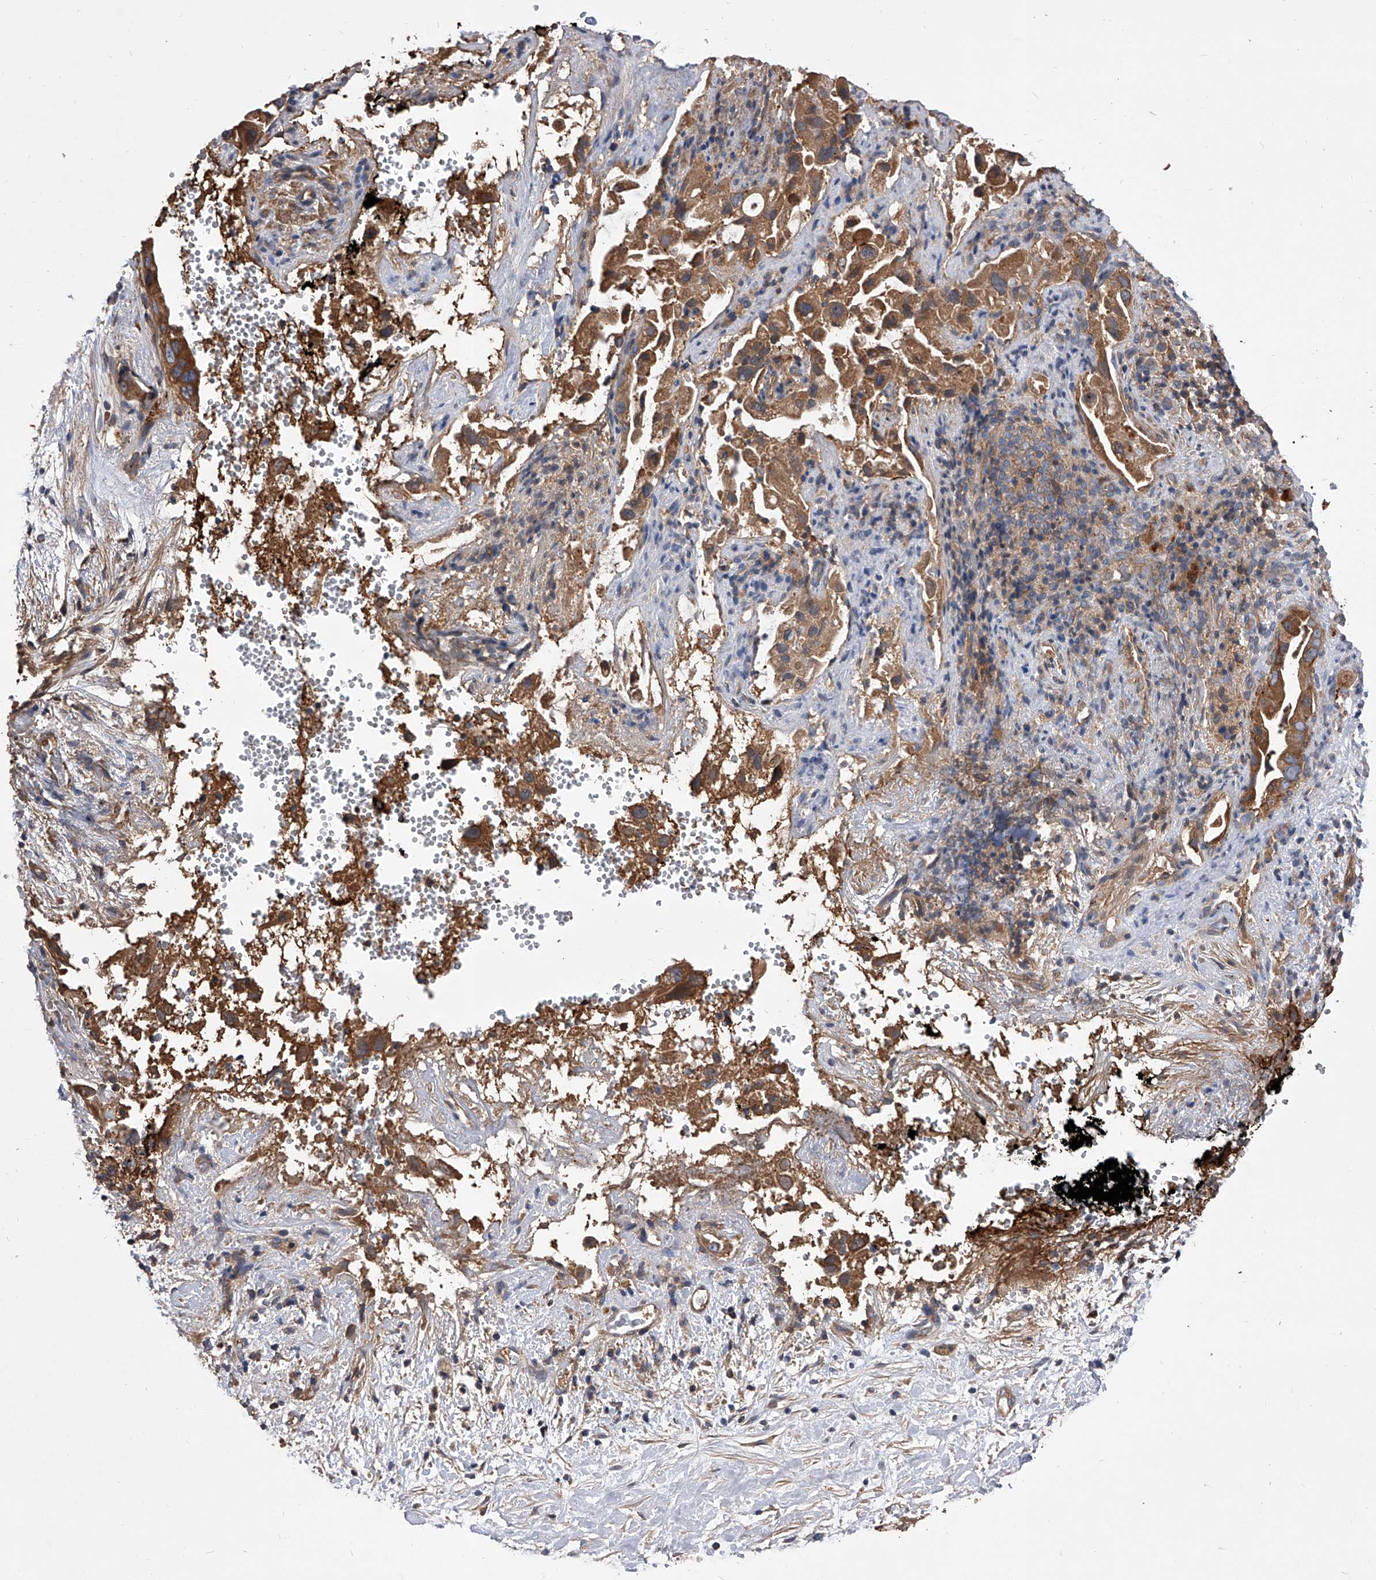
{"staining": {"intensity": "moderate", "quantity": ">75%", "location": "cytoplasmic/membranous"}, "tissue": "pancreatic cancer", "cell_type": "Tumor cells", "image_type": "cancer", "snomed": [{"axis": "morphology", "description": "Inflammation, NOS"}, {"axis": "morphology", "description": "Adenocarcinoma, NOS"}, {"axis": "topography", "description": "Pancreas"}], "caption": "Protein expression analysis of human adenocarcinoma (pancreatic) reveals moderate cytoplasmic/membranous positivity in approximately >75% of tumor cells. Using DAB (brown) and hematoxylin (blue) stains, captured at high magnification using brightfield microscopy.", "gene": "CUL7", "patient": {"sex": "female", "age": 56}}